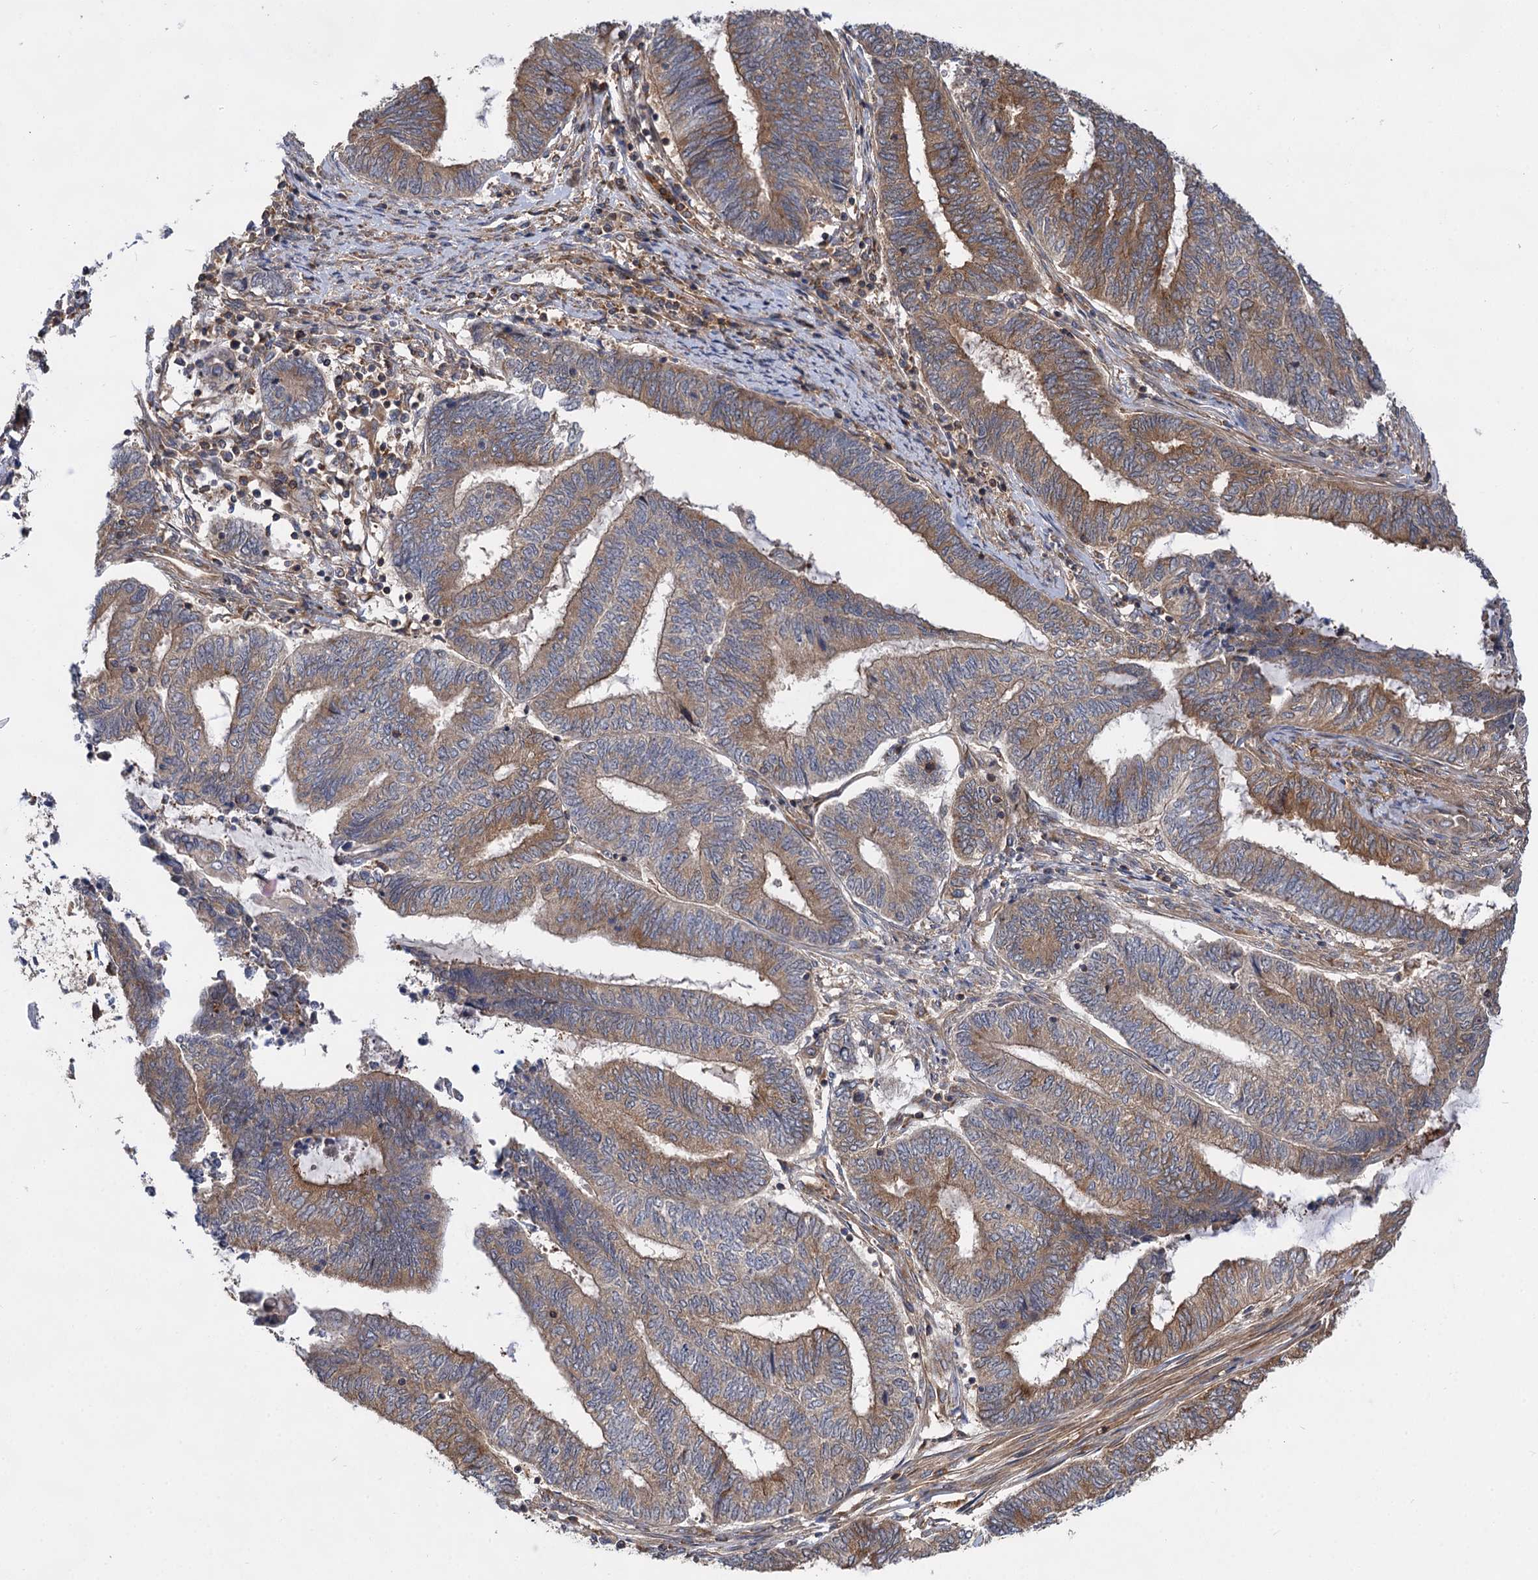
{"staining": {"intensity": "moderate", "quantity": ">75%", "location": "cytoplasmic/membranous"}, "tissue": "endometrial cancer", "cell_type": "Tumor cells", "image_type": "cancer", "snomed": [{"axis": "morphology", "description": "Adenocarcinoma, NOS"}, {"axis": "topography", "description": "Uterus"}, {"axis": "topography", "description": "Endometrium"}], "caption": "Human endometrial adenocarcinoma stained with a brown dye reveals moderate cytoplasmic/membranous positive staining in approximately >75% of tumor cells.", "gene": "PACS1", "patient": {"sex": "female", "age": 70}}